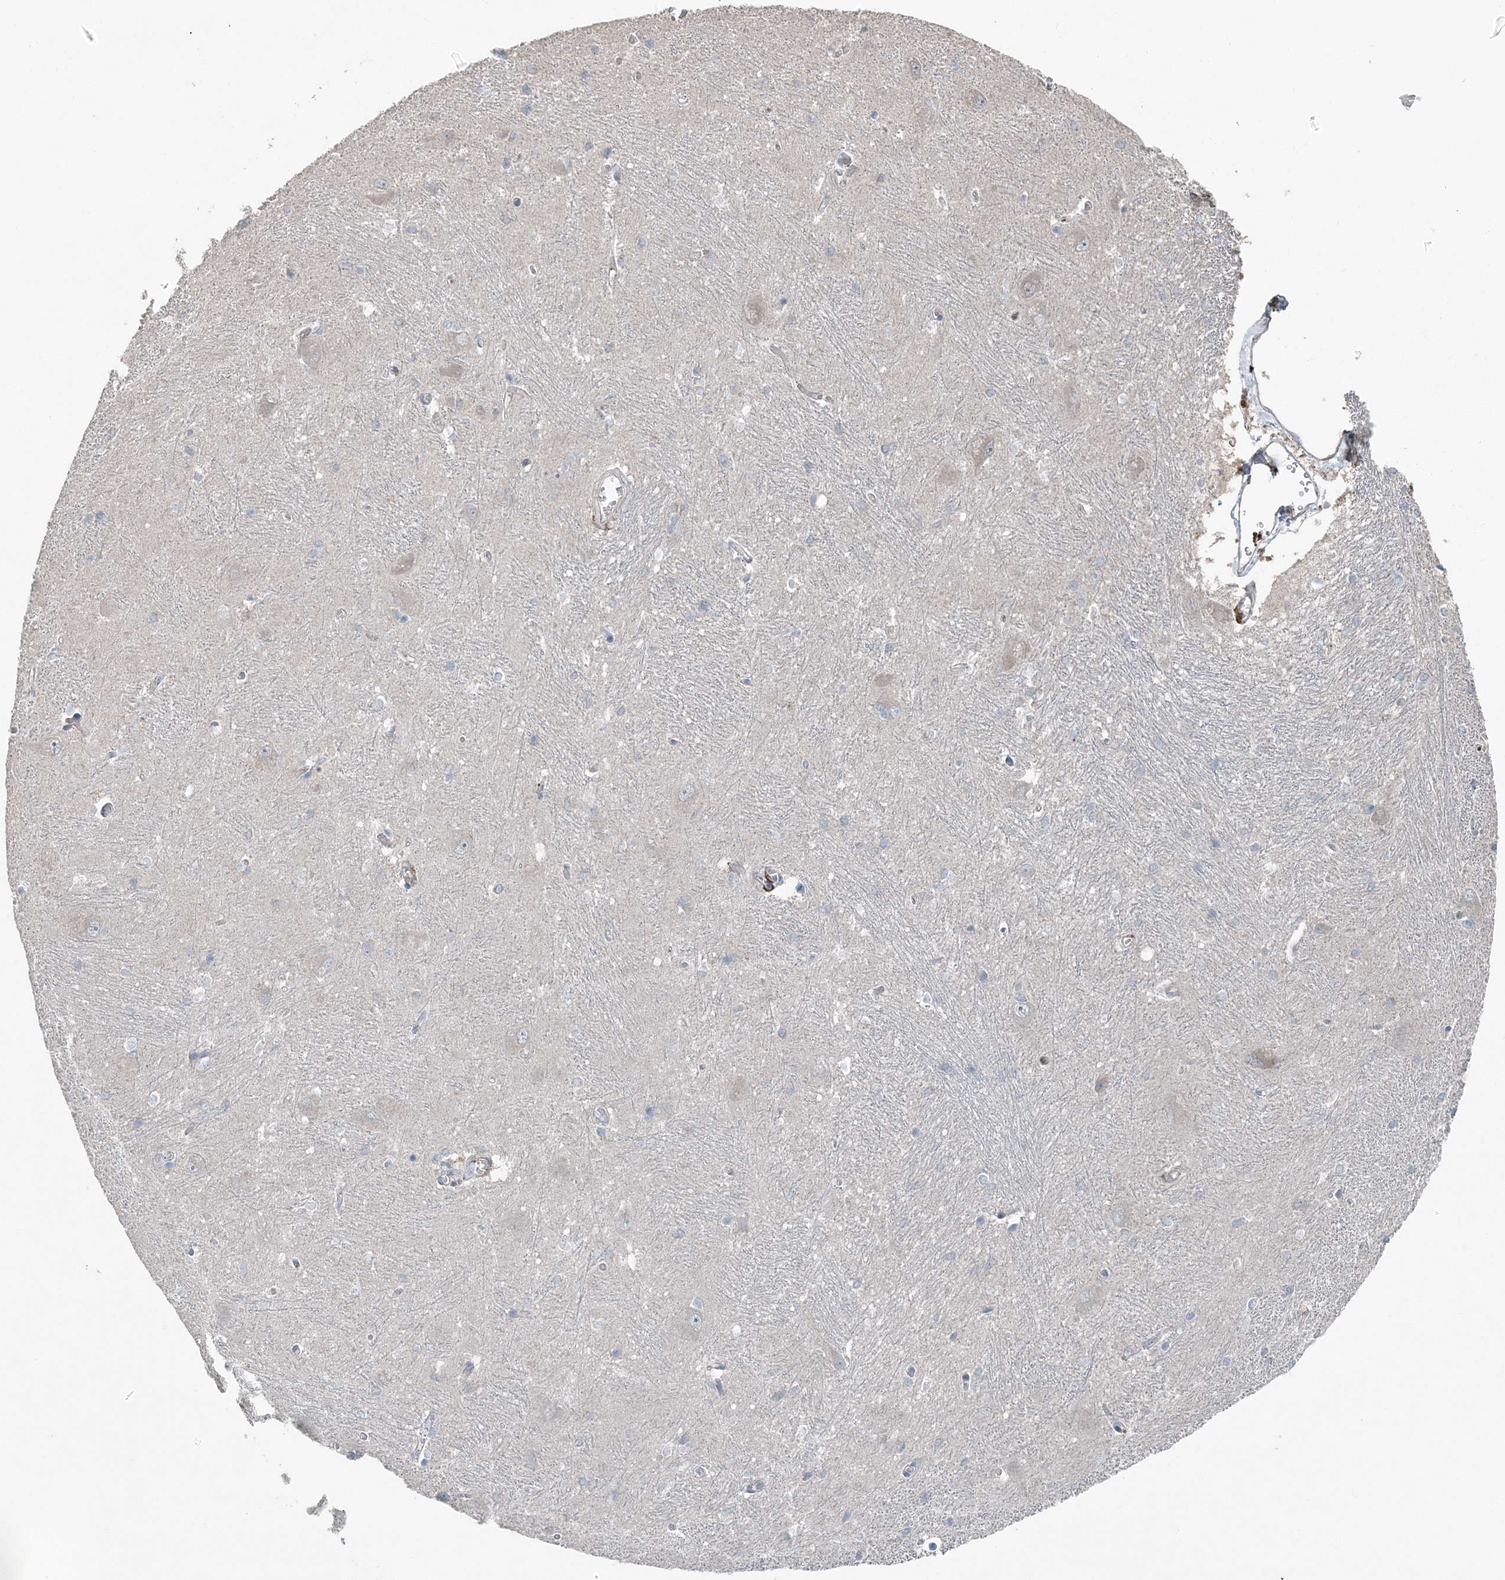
{"staining": {"intensity": "negative", "quantity": "none", "location": "none"}, "tissue": "caudate", "cell_type": "Glial cells", "image_type": "normal", "snomed": [{"axis": "morphology", "description": "Normal tissue, NOS"}, {"axis": "topography", "description": "Lateral ventricle wall"}], "caption": "An immunohistochemistry (IHC) micrograph of normal caudate is shown. There is no staining in glial cells of caudate.", "gene": "KY", "patient": {"sex": "male", "age": 37}}